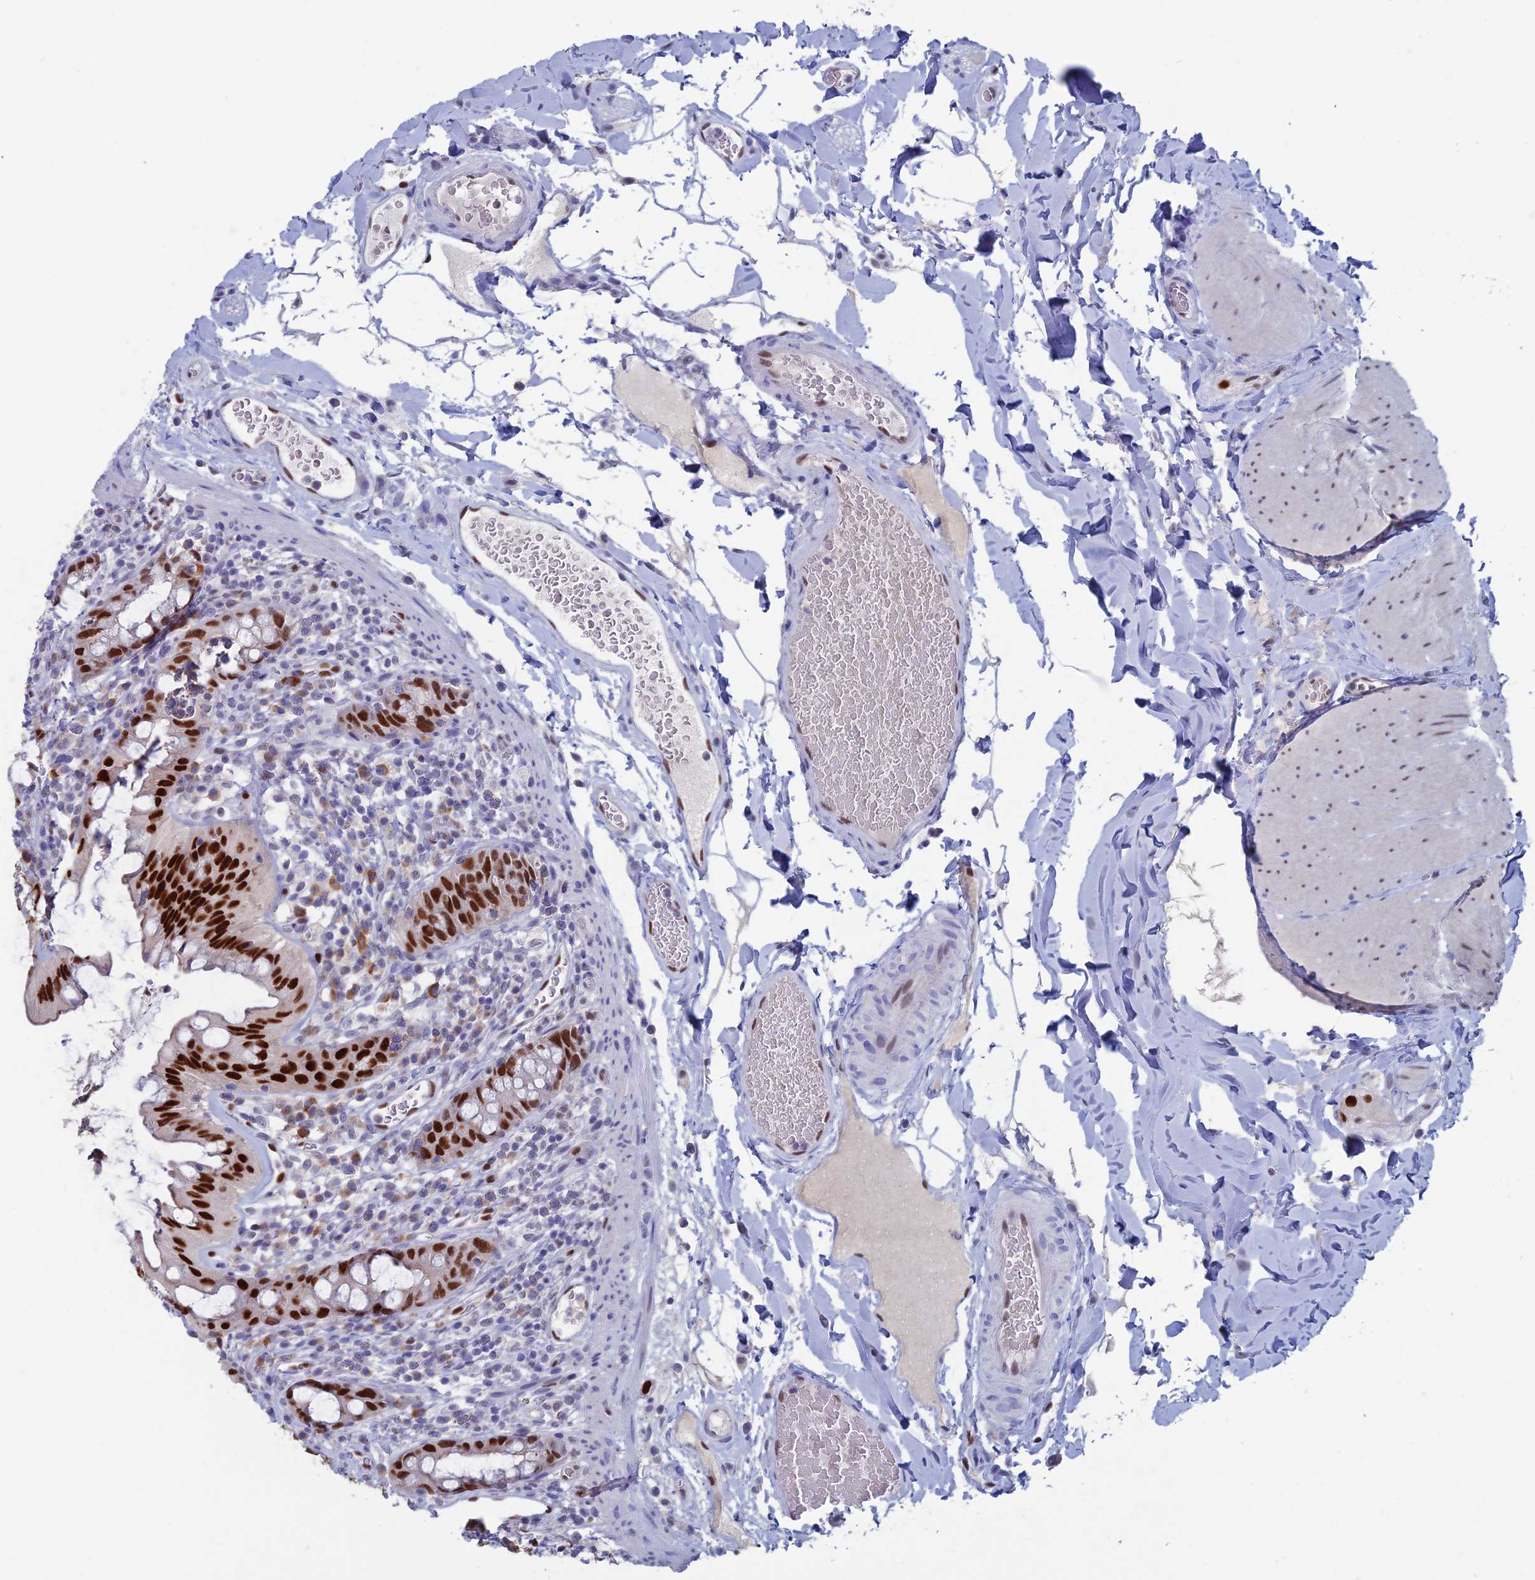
{"staining": {"intensity": "strong", "quantity": ">75%", "location": "nuclear"}, "tissue": "rectum", "cell_type": "Glandular cells", "image_type": "normal", "snomed": [{"axis": "morphology", "description": "Normal tissue, NOS"}, {"axis": "topography", "description": "Rectum"}], "caption": "Immunohistochemical staining of benign rectum exhibits high levels of strong nuclear staining in approximately >75% of glandular cells.", "gene": "NOL4L", "patient": {"sex": "female", "age": 57}}